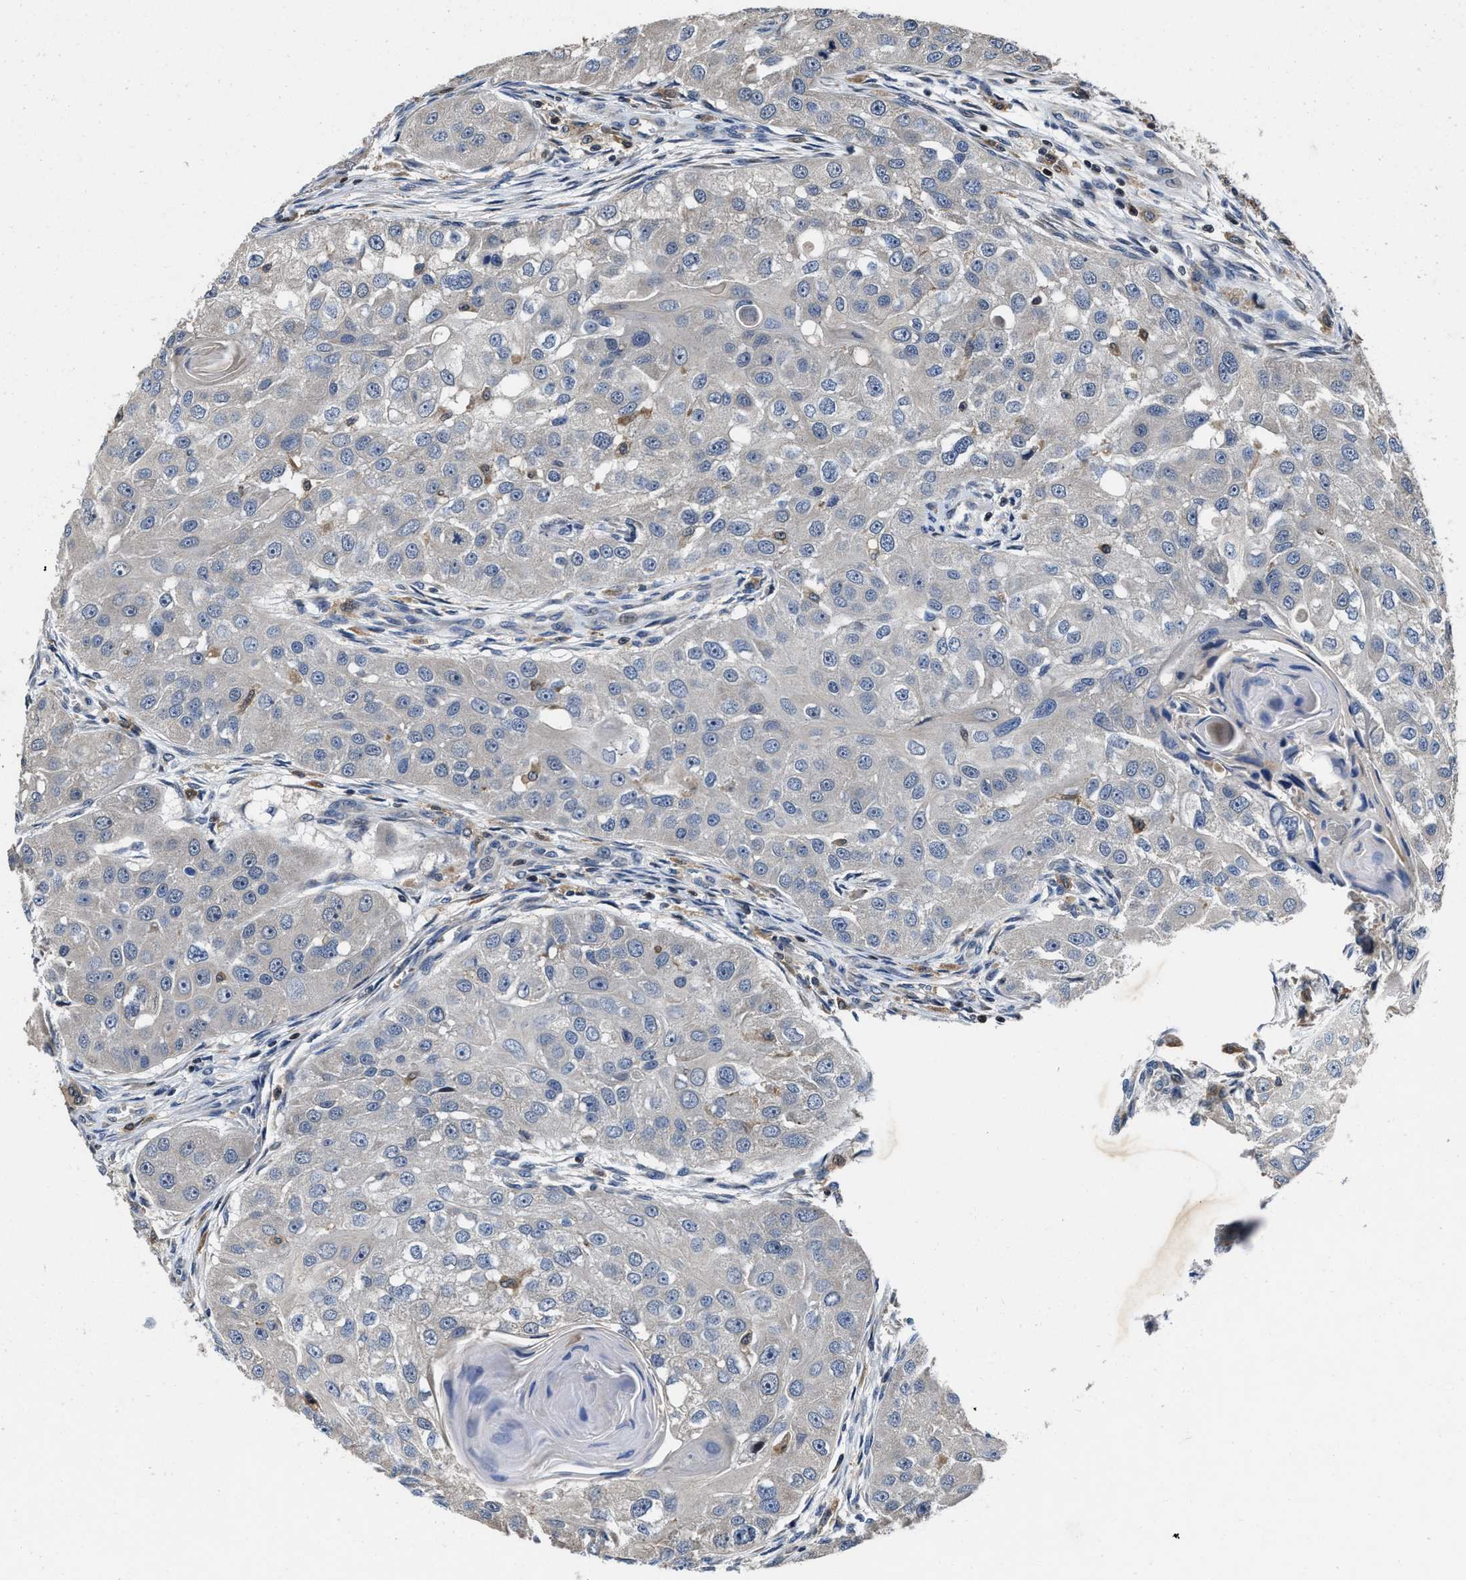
{"staining": {"intensity": "negative", "quantity": "none", "location": "none"}, "tissue": "head and neck cancer", "cell_type": "Tumor cells", "image_type": "cancer", "snomed": [{"axis": "morphology", "description": "Normal tissue, NOS"}, {"axis": "morphology", "description": "Squamous cell carcinoma, NOS"}, {"axis": "topography", "description": "Skeletal muscle"}, {"axis": "topography", "description": "Head-Neck"}], "caption": "High magnification brightfield microscopy of head and neck cancer (squamous cell carcinoma) stained with DAB (brown) and counterstained with hematoxylin (blue): tumor cells show no significant expression.", "gene": "RGS10", "patient": {"sex": "male", "age": 51}}